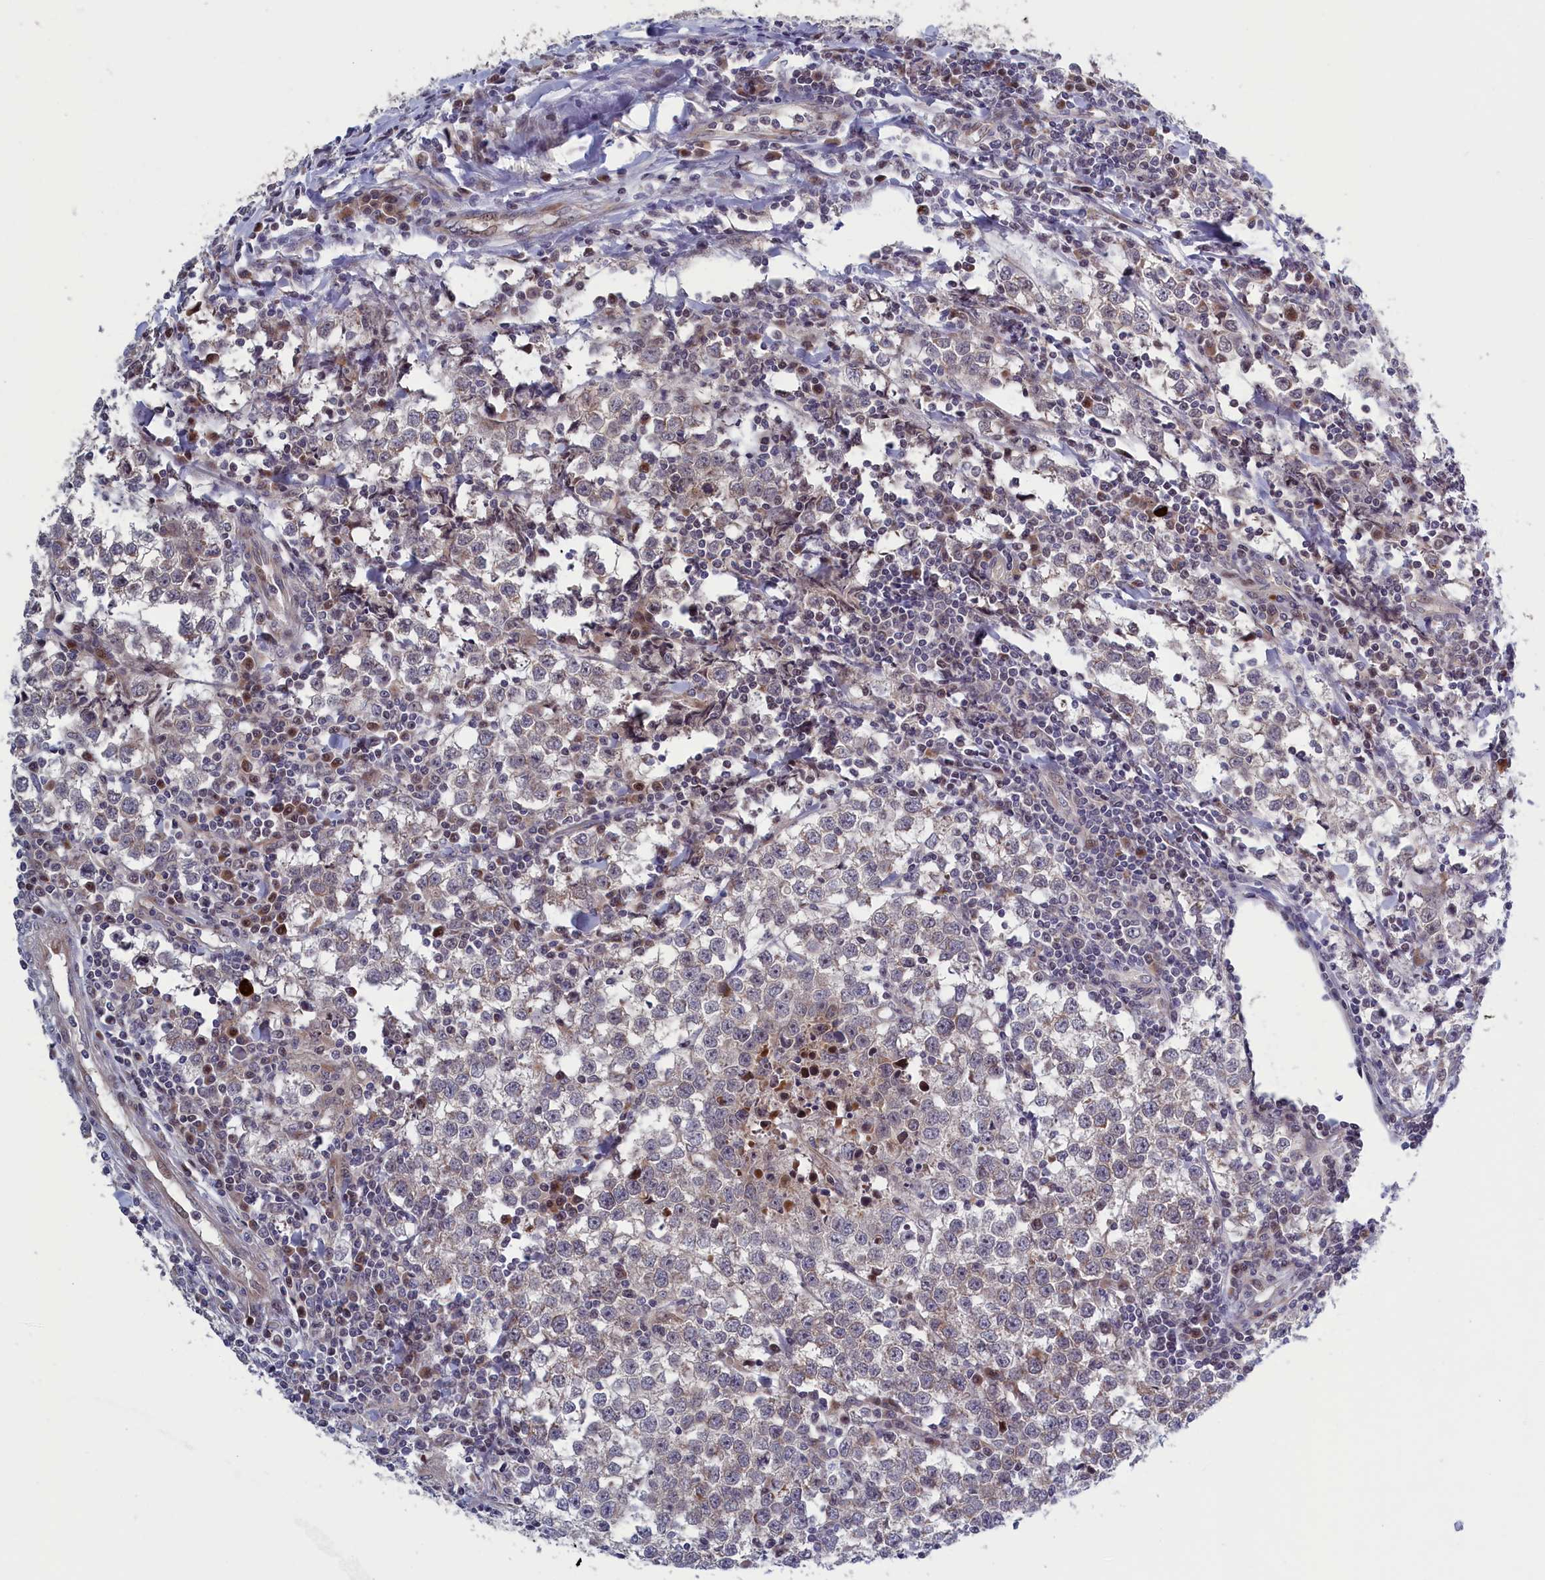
{"staining": {"intensity": "weak", "quantity": "<25%", "location": "cytoplasmic/membranous"}, "tissue": "testis cancer", "cell_type": "Tumor cells", "image_type": "cancer", "snomed": [{"axis": "morphology", "description": "Seminoma, NOS"}, {"axis": "morphology", "description": "Carcinoma, Embryonal, NOS"}, {"axis": "topography", "description": "Testis"}], "caption": "High magnification brightfield microscopy of testis cancer stained with DAB (brown) and counterstained with hematoxylin (blue): tumor cells show no significant staining. (Stains: DAB immunohistochemistry with hematoxylin counter stain, Microscopy: brightfield microscopy at high magnification).", "gene": "LSG1", "patient": {"sex": "male", "age": 36}}